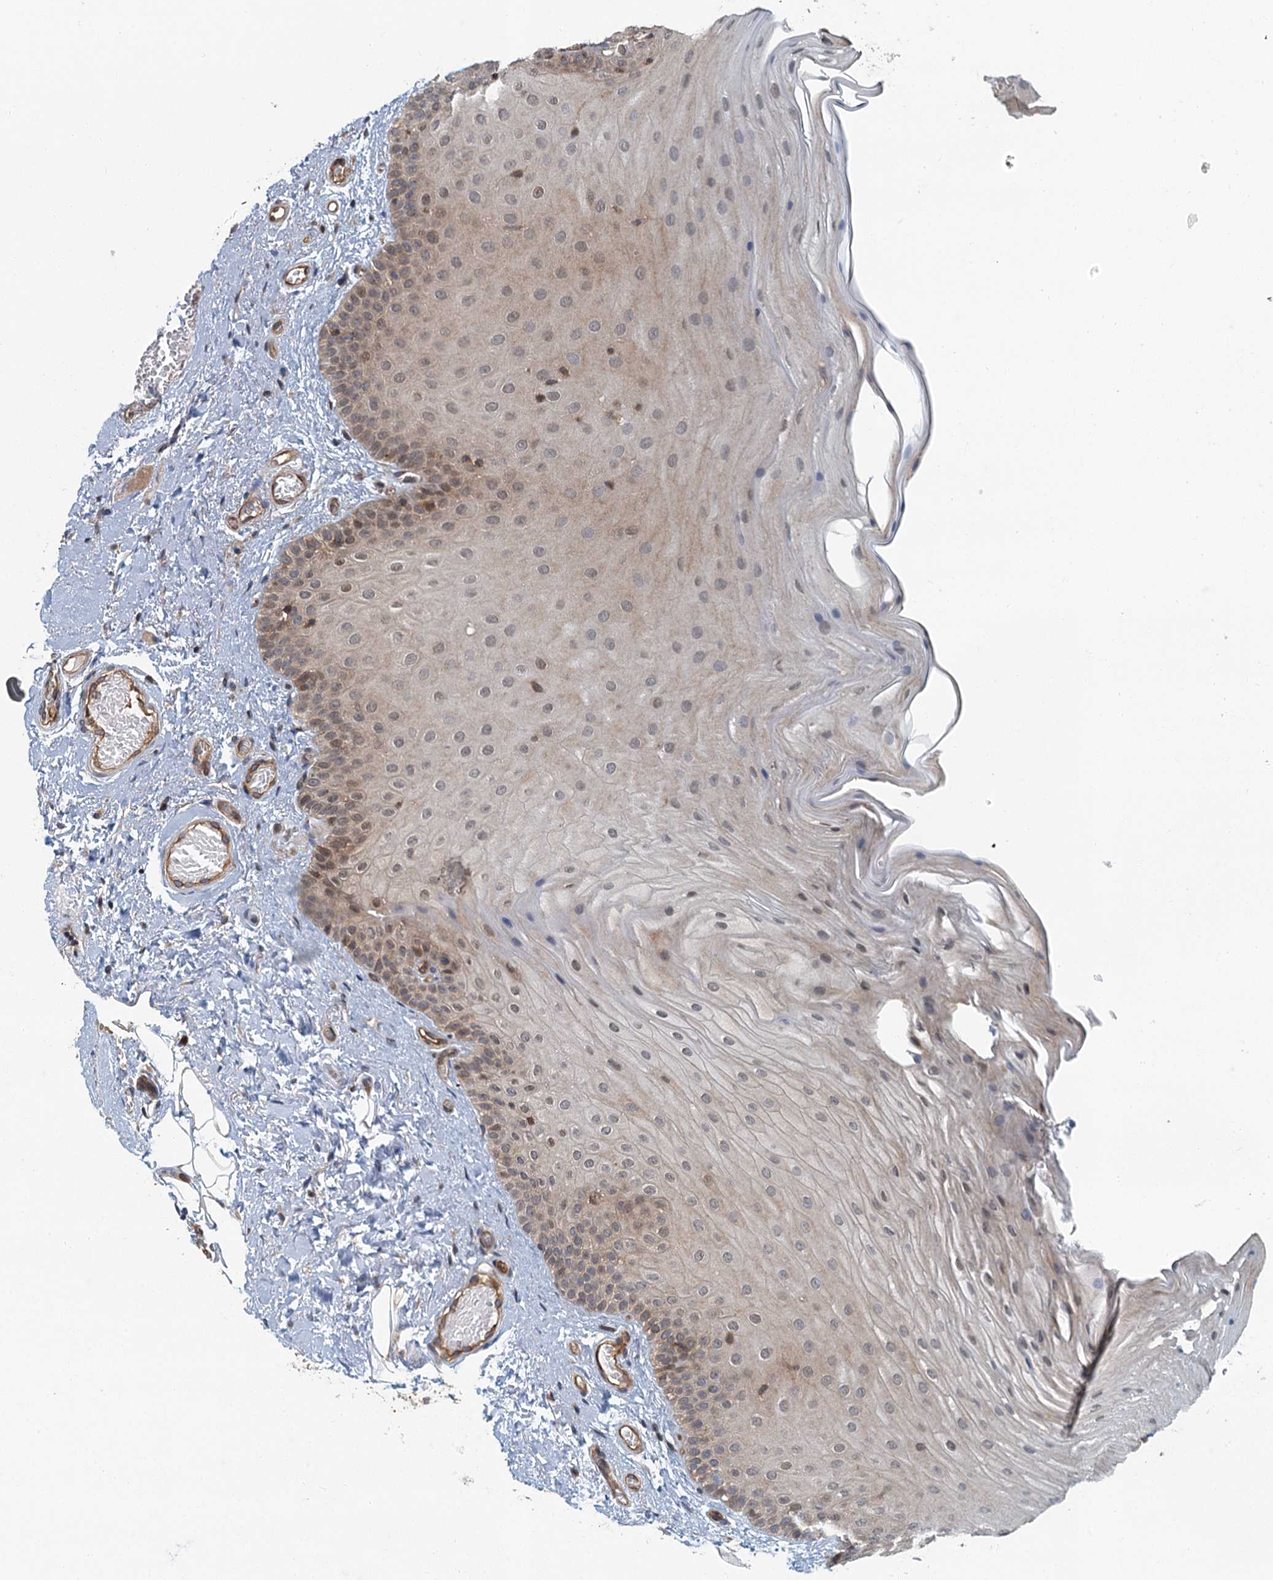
{"staining": {"intensity": "moderate", "quantity": "25%-75%", "location": "cytoplasmic/membranous"}, "tissue": "oral mucosa", "cell_type": "Squamous epithelial cells", "image_type": "normal", "snomed": [{"axis": "morphology", "description": "Normal tissue, NOS"}, {"axis": "topography", "description": "Oral tissue"}], "caption": "Immunohistochemical staining of normal oral mucosa demonstrates medium levels of moderate cytoplasmic/membranous expression in about 25%-75% of squamous epithelial cells. (IHC, brightfield microscopy, high magnification).", "gene": "ZNF527", "patient": {"sex": "male", "age": 68}}